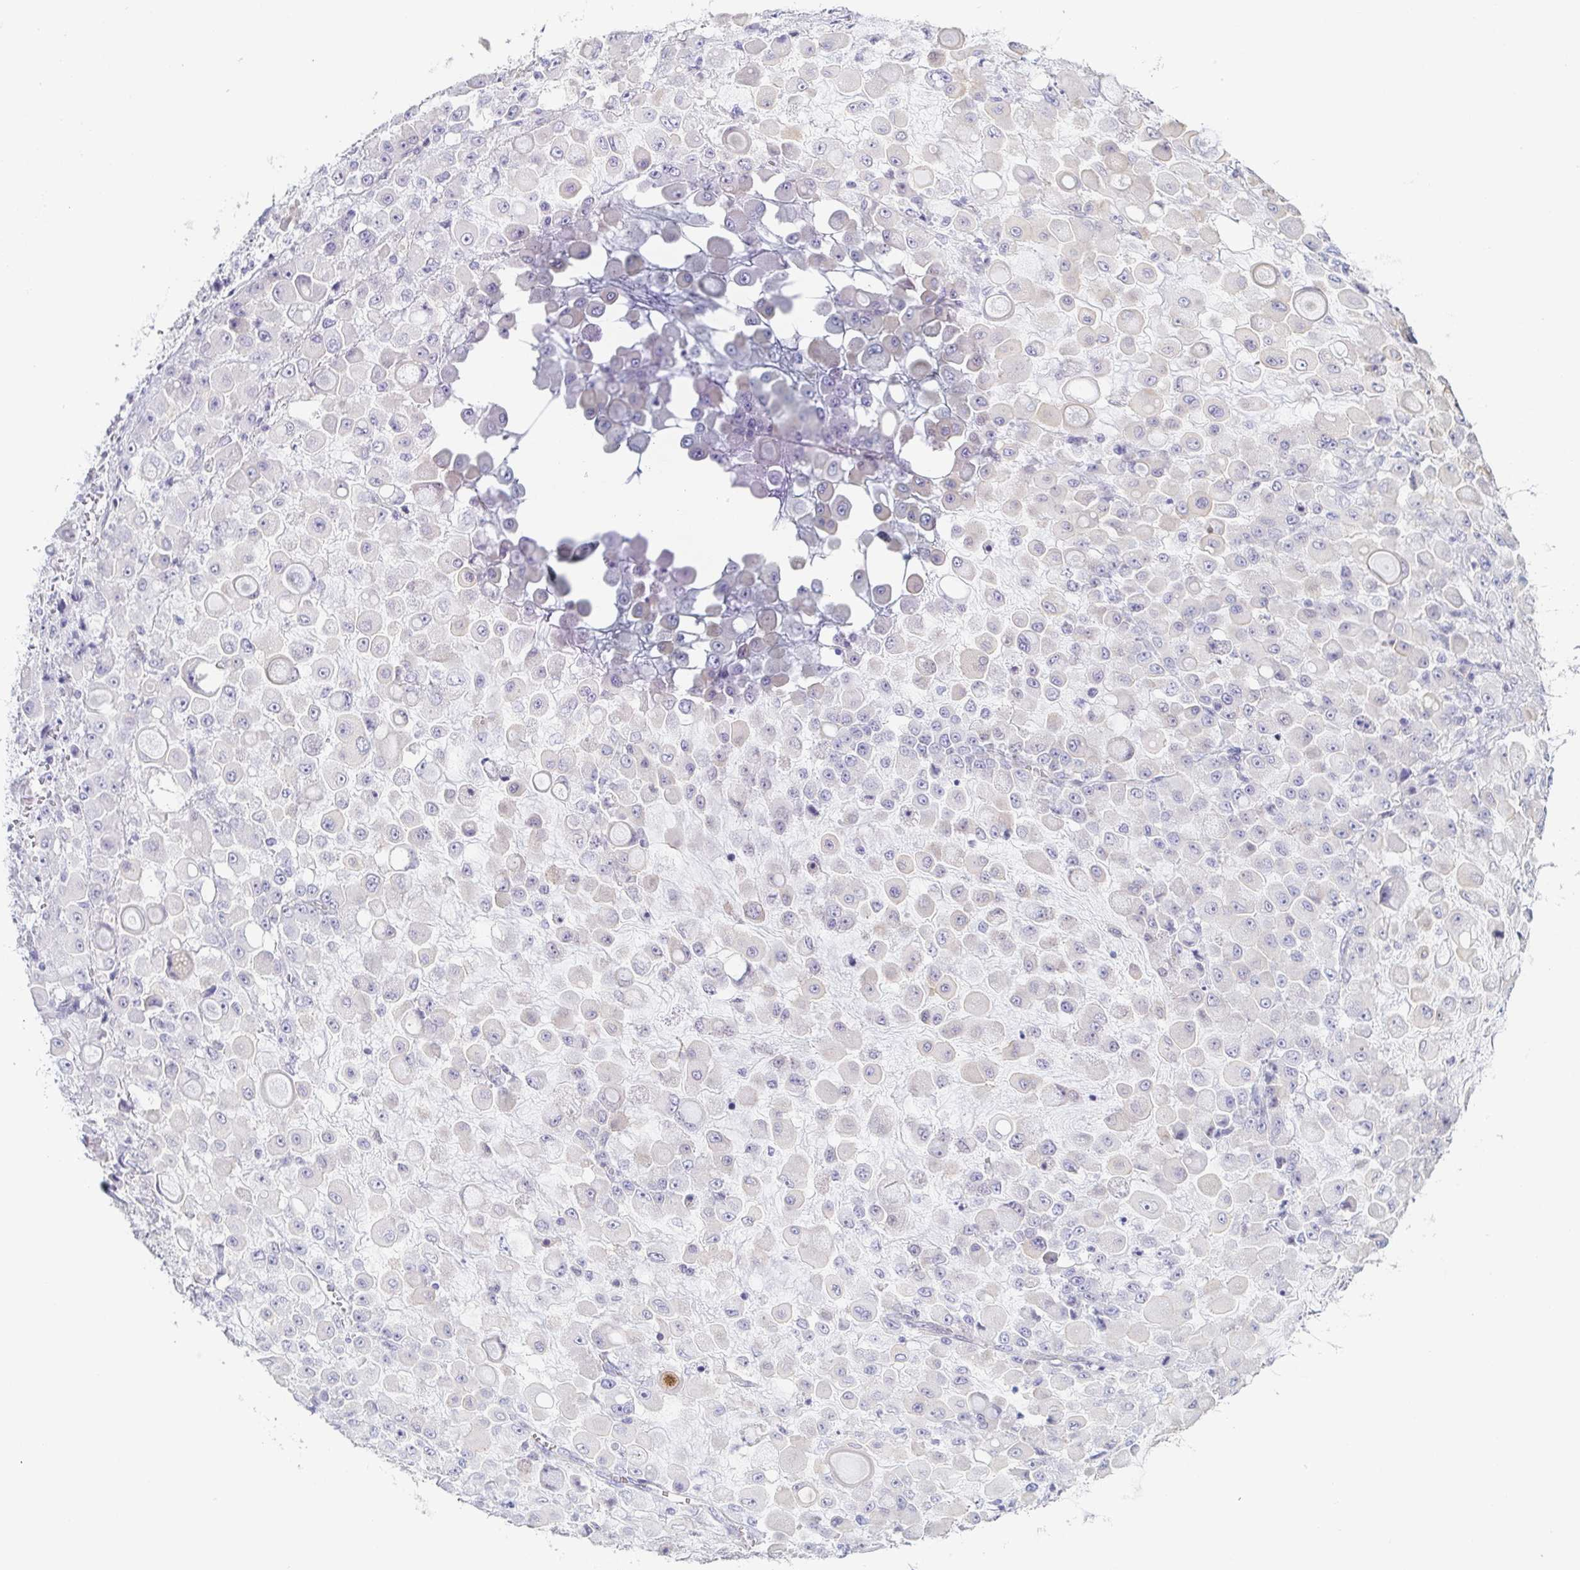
{"staining": {"intensity": "negative", "quantity": "none", "location": "none"}, "tissue": "stomach cancer", "cell_type": "Tumor cells", "image_type": "cancer", "snomed": [{"axis": "morphology", "description": "Adenocarcinoma, NOS"}, {"axis": "topography", "description": "Stomach"}], "caption": "This is a photomicrograph of IHC staining of stomach cancer, which shows no expression in tumor cells. (DAB IHC visualized using brightfield microscopy, high magnification).", "gene": "PRR4", "patient": {"sex": "female", "age": 76}}